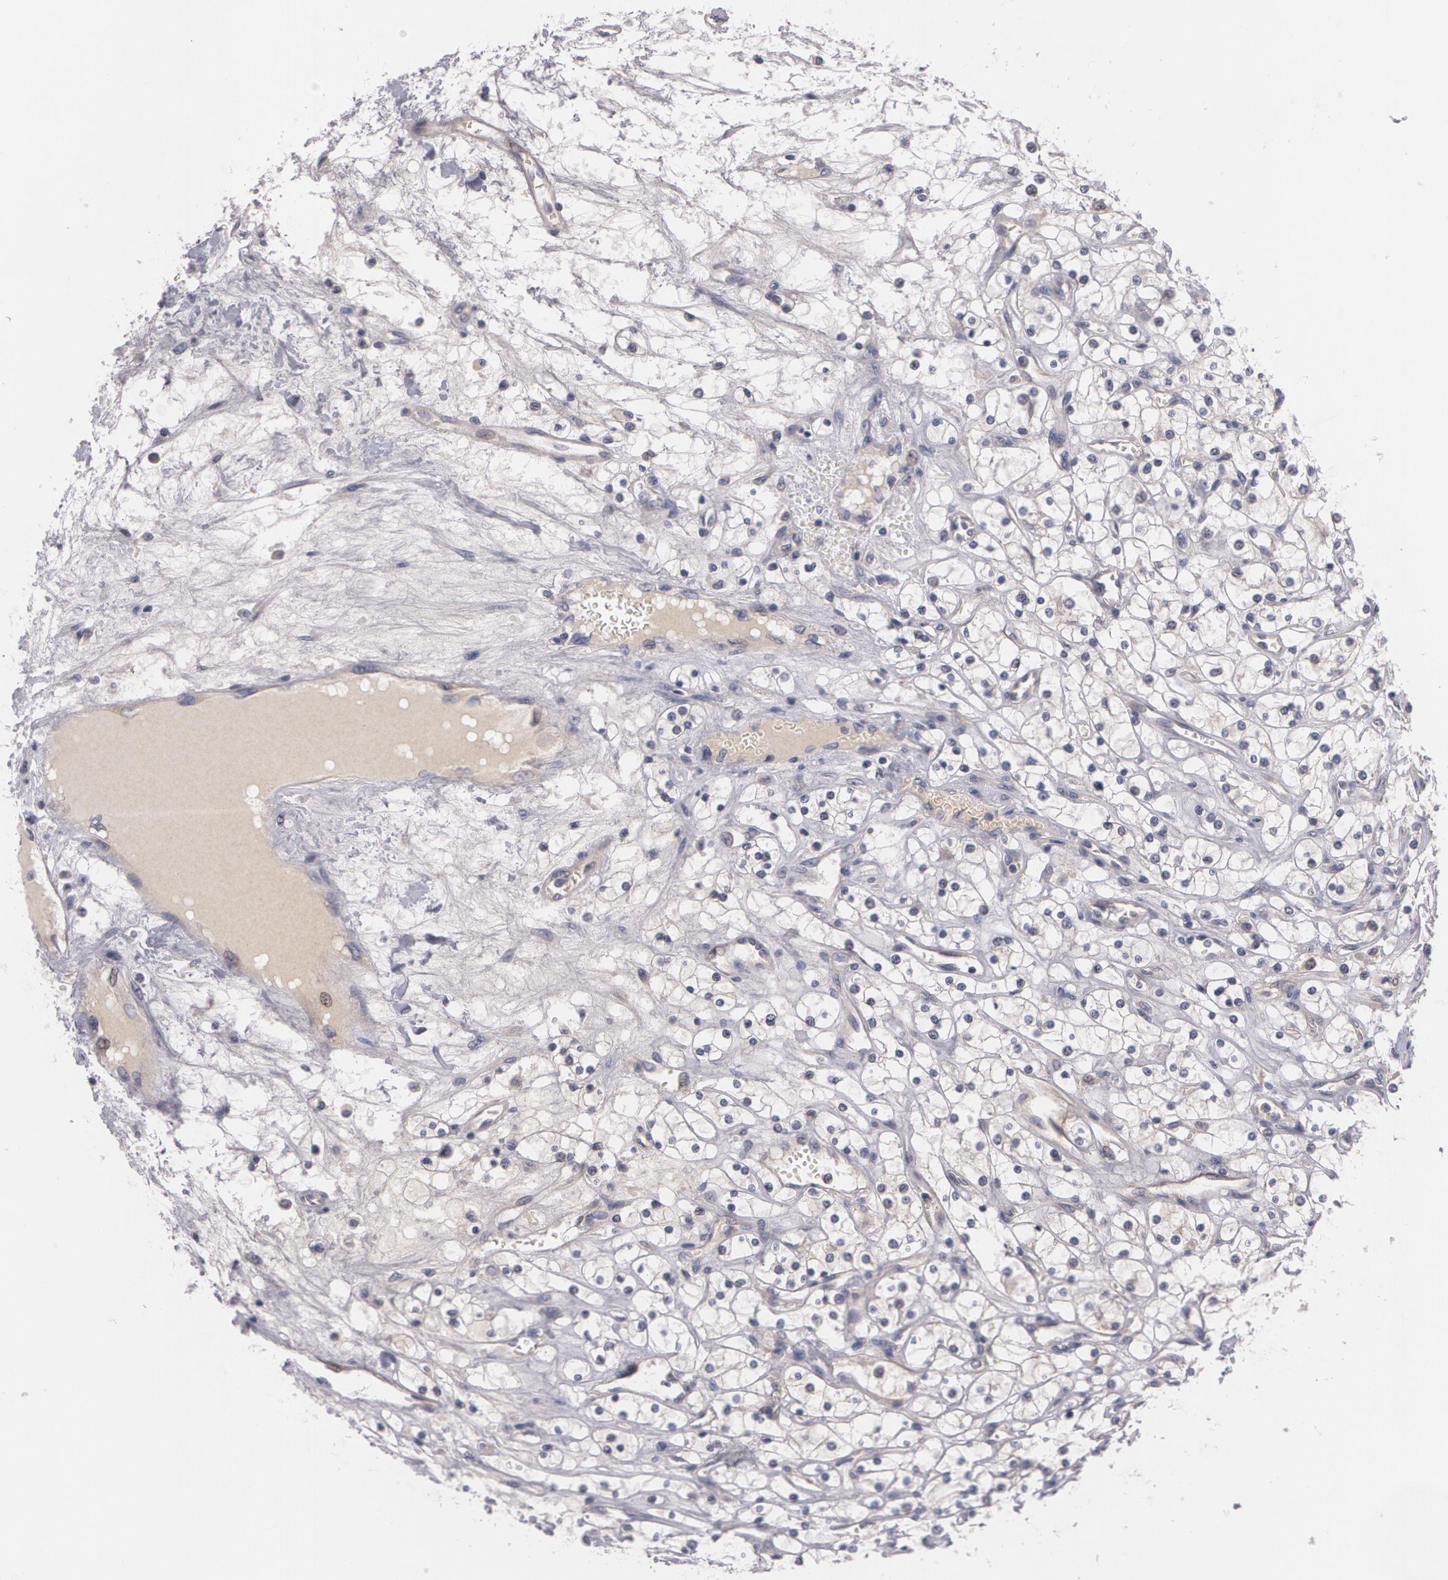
{"staining": {"intensity": "weak", "quantity": "<25%", "location": "cytoplasmic/membranous"}, "tissue": "renal cancer", "cell_type": "Tumor cells", "image_type": "cancer", "snomed": [{"axis": "morphology", "description": "Adenocarcinoma, NOS"}, {"axis": "topography", "description": "Kidney"}], "caption": "Immunohistochemistry (IHC) image of neoplastic tissue: human renal adenocarcinoma stained with DAB demonstrates no significant protein staining in tumor cells. (IHC, brightfield microscopy, high magnification).", "gene": "CASK", "patient": {"sex": "male", "age": 61}}